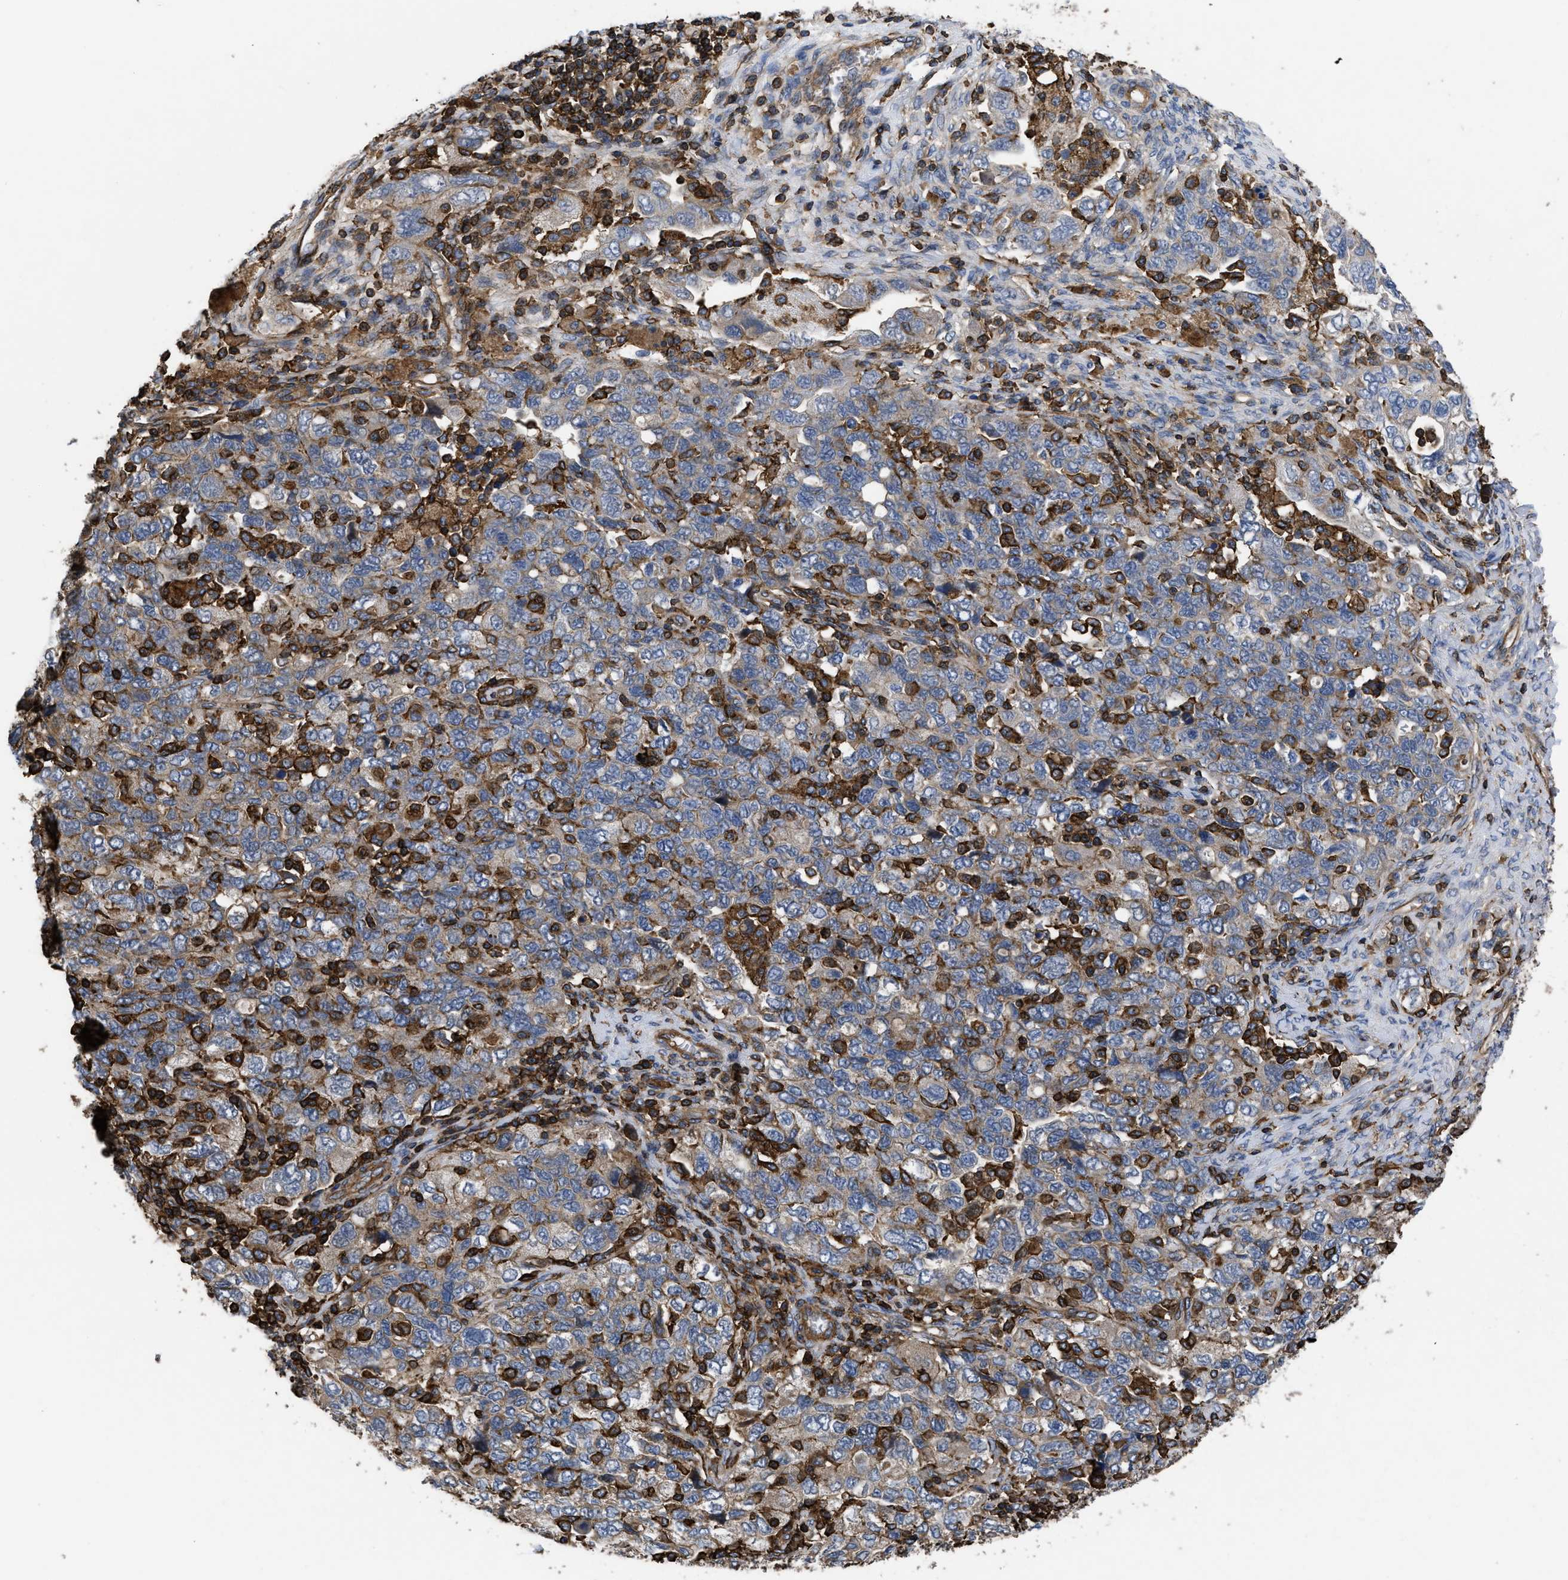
{"staining": {"intensity": "weak", "quantity": ">75%", "location": "cytoplasmic/membranous"}, "tissue": "ovarian cancer", "cell_type": "Tumor cells", "image_type": "cancer", "snomed": [{"axis": "morphology", "description": "Carcinoma, NOS"}, {"axis": "morphology", "description": "Cystadenocarcinoma, serous, NOS"}, {"axis": "topography", "description": "Ovary"}], "caption": "Brown immunohistochemical staining in carcinoma (ovarian) exhibits weak cytoplasmic/membranous positivity in about >75% of tumor cells.", "gene": "SCUBE2", "patient": {"sex": "female", "age": 69}}